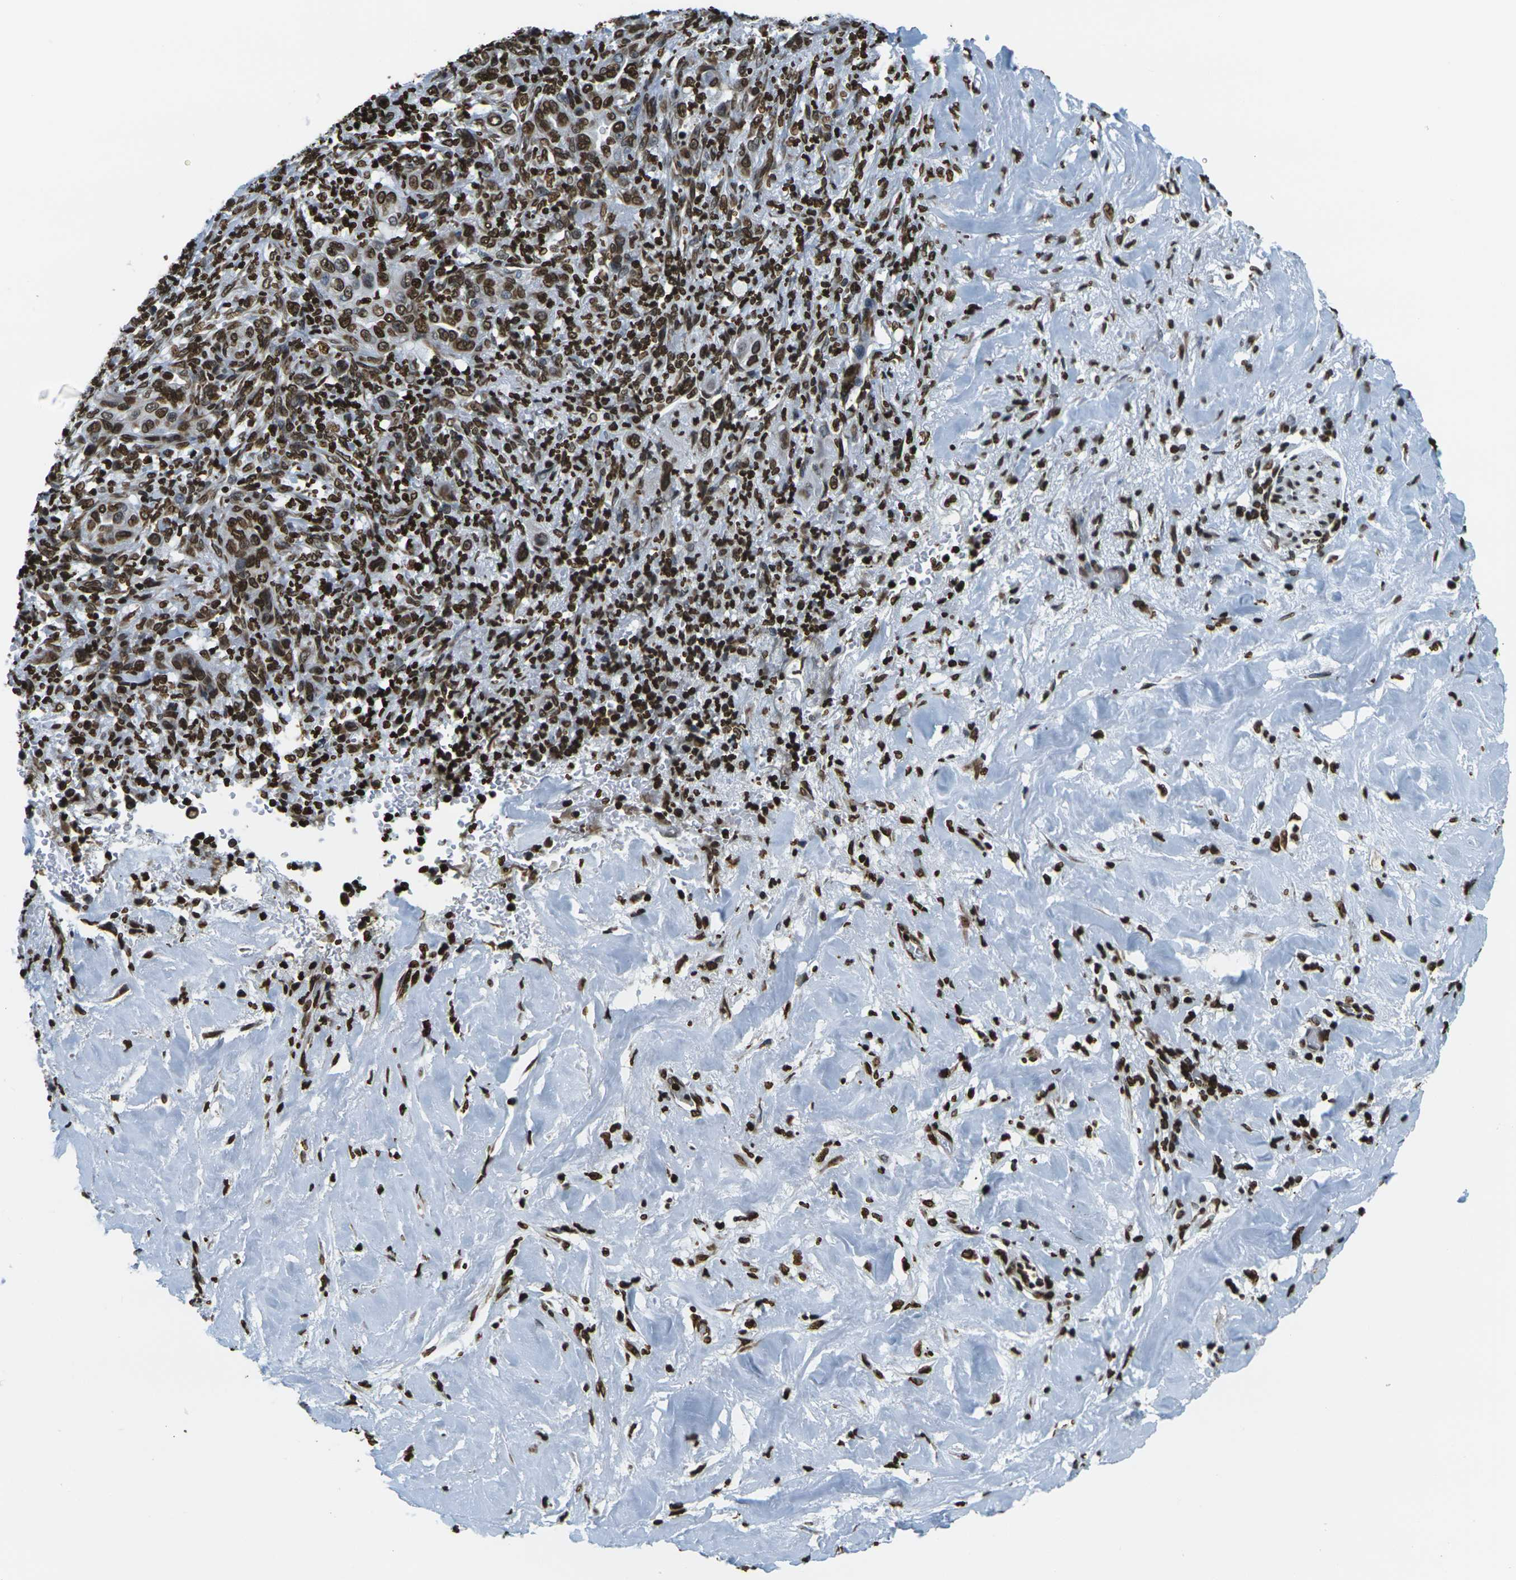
{"staining": {"intensity": "strong", "quantity": ">75%", "location": "nuclear"}, "tissue": "liver cancer", "cell_type": "Tumor cells", "image_type": "cancer", "snomed": [{"axis": "morphology", "description": "Cholangiocarcinoma"}, {"axis": "topography", "description": "Liver"}], "caption": "Liver cholangiocarcinoma tissue shows strong nuclear positivity in about >75% of tumor cells, visualized by immunohistochemistry.", "gene": "H1-2", "patient": {"sex": "female", "age": 67}}